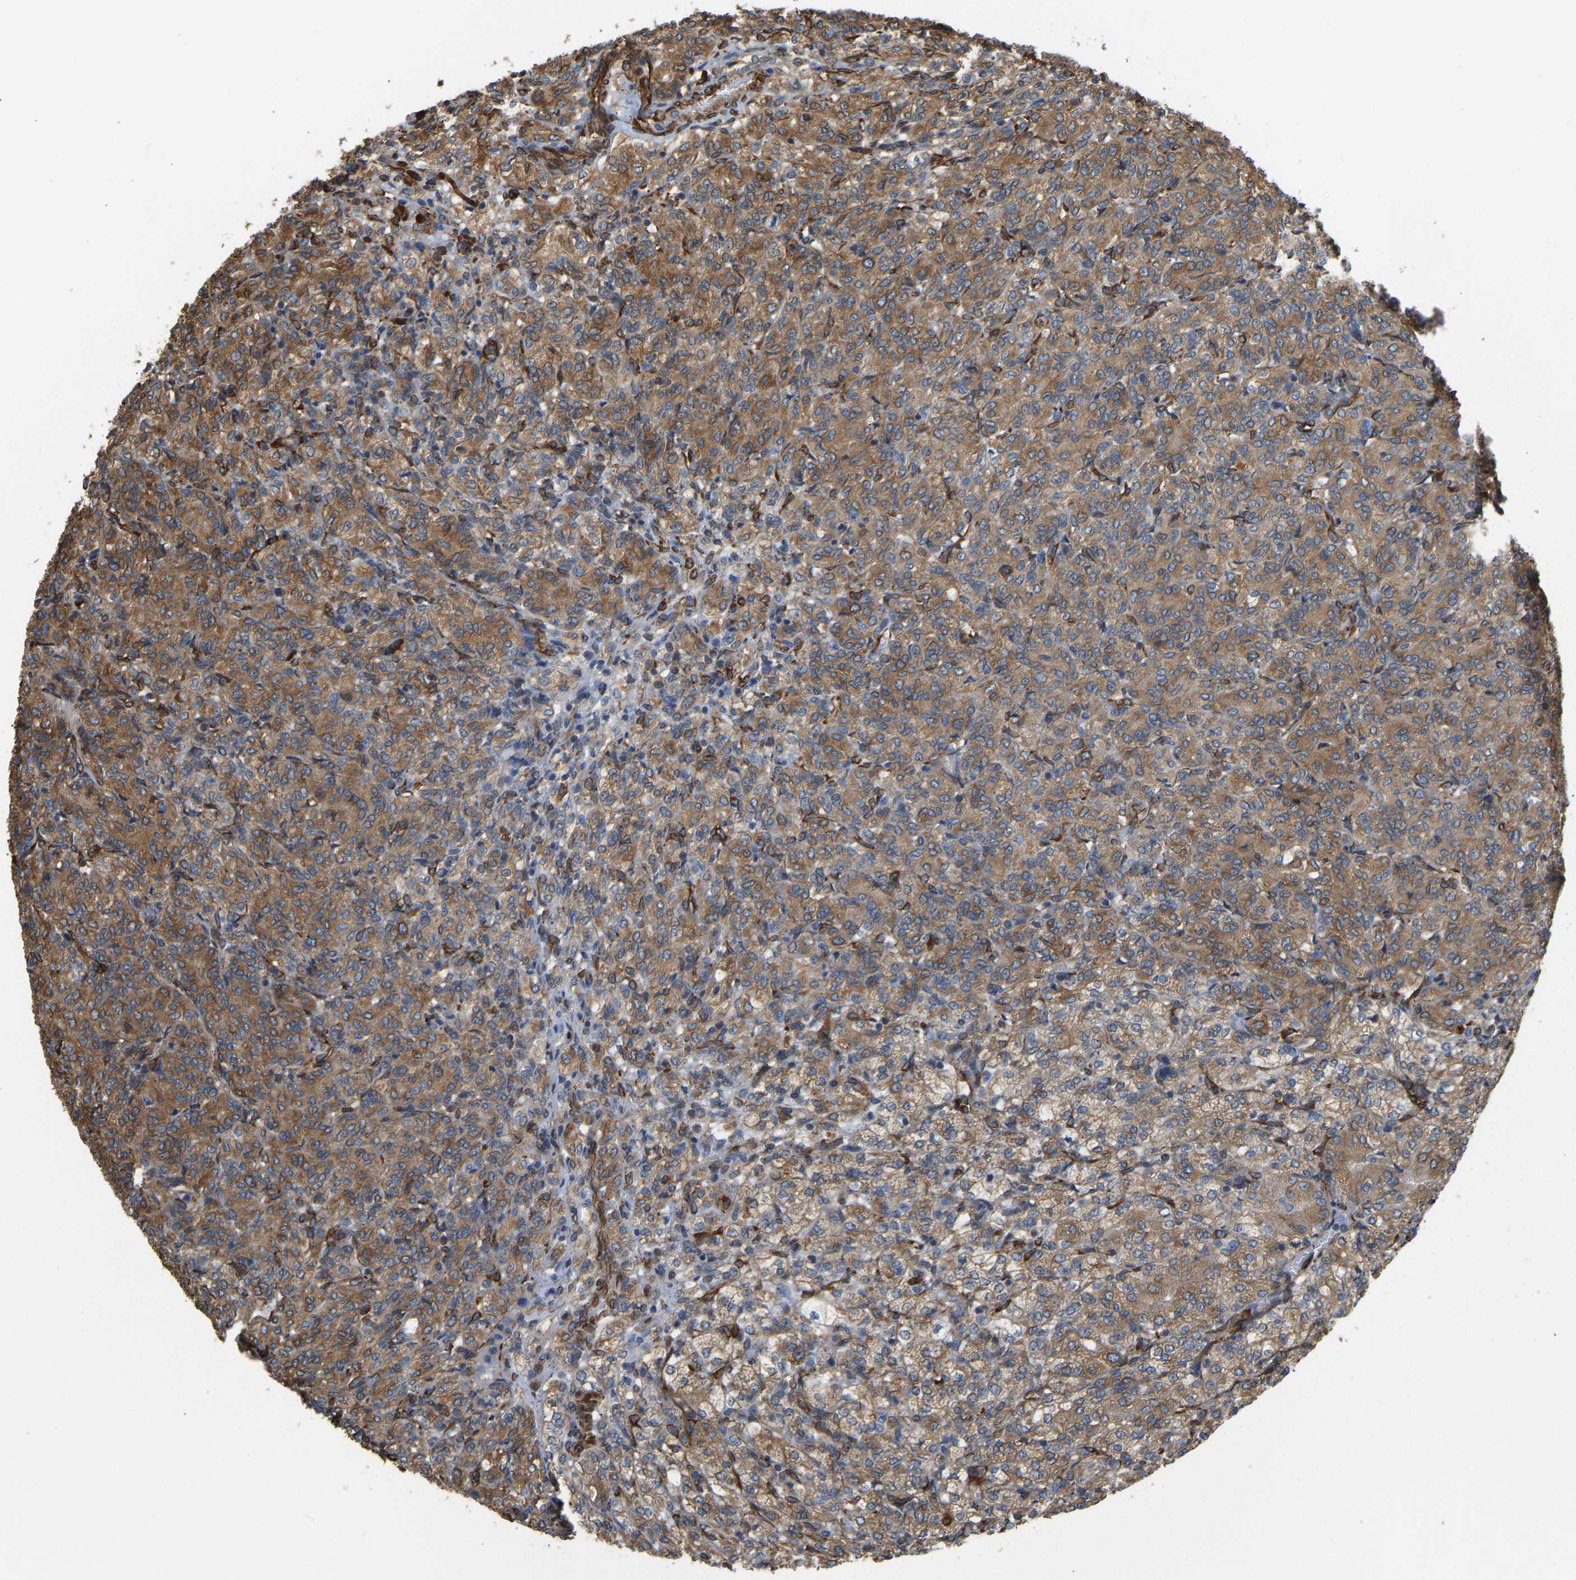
{"staining": {"intensity": "moderate", "quantity": ">75%", "location": "cytoplasmic/membranous"}, "tissue": "renal cancer", "cell_type": "Tumor cells", "image_type": "cancer", "snomed": [{"axis": "morphology", "description": "Adenocarcinoma, NOS"}, {"axis": "topography", "description": "Kidney"}], "caption": "Renal cancer was stained to show a protein in brown. There is medium levels of moderate cytoplasmic/membranous staining in approximately >75% of tumor cells.", "gene": "BEX3", "patient": {"sex": "male", "age": 77}}